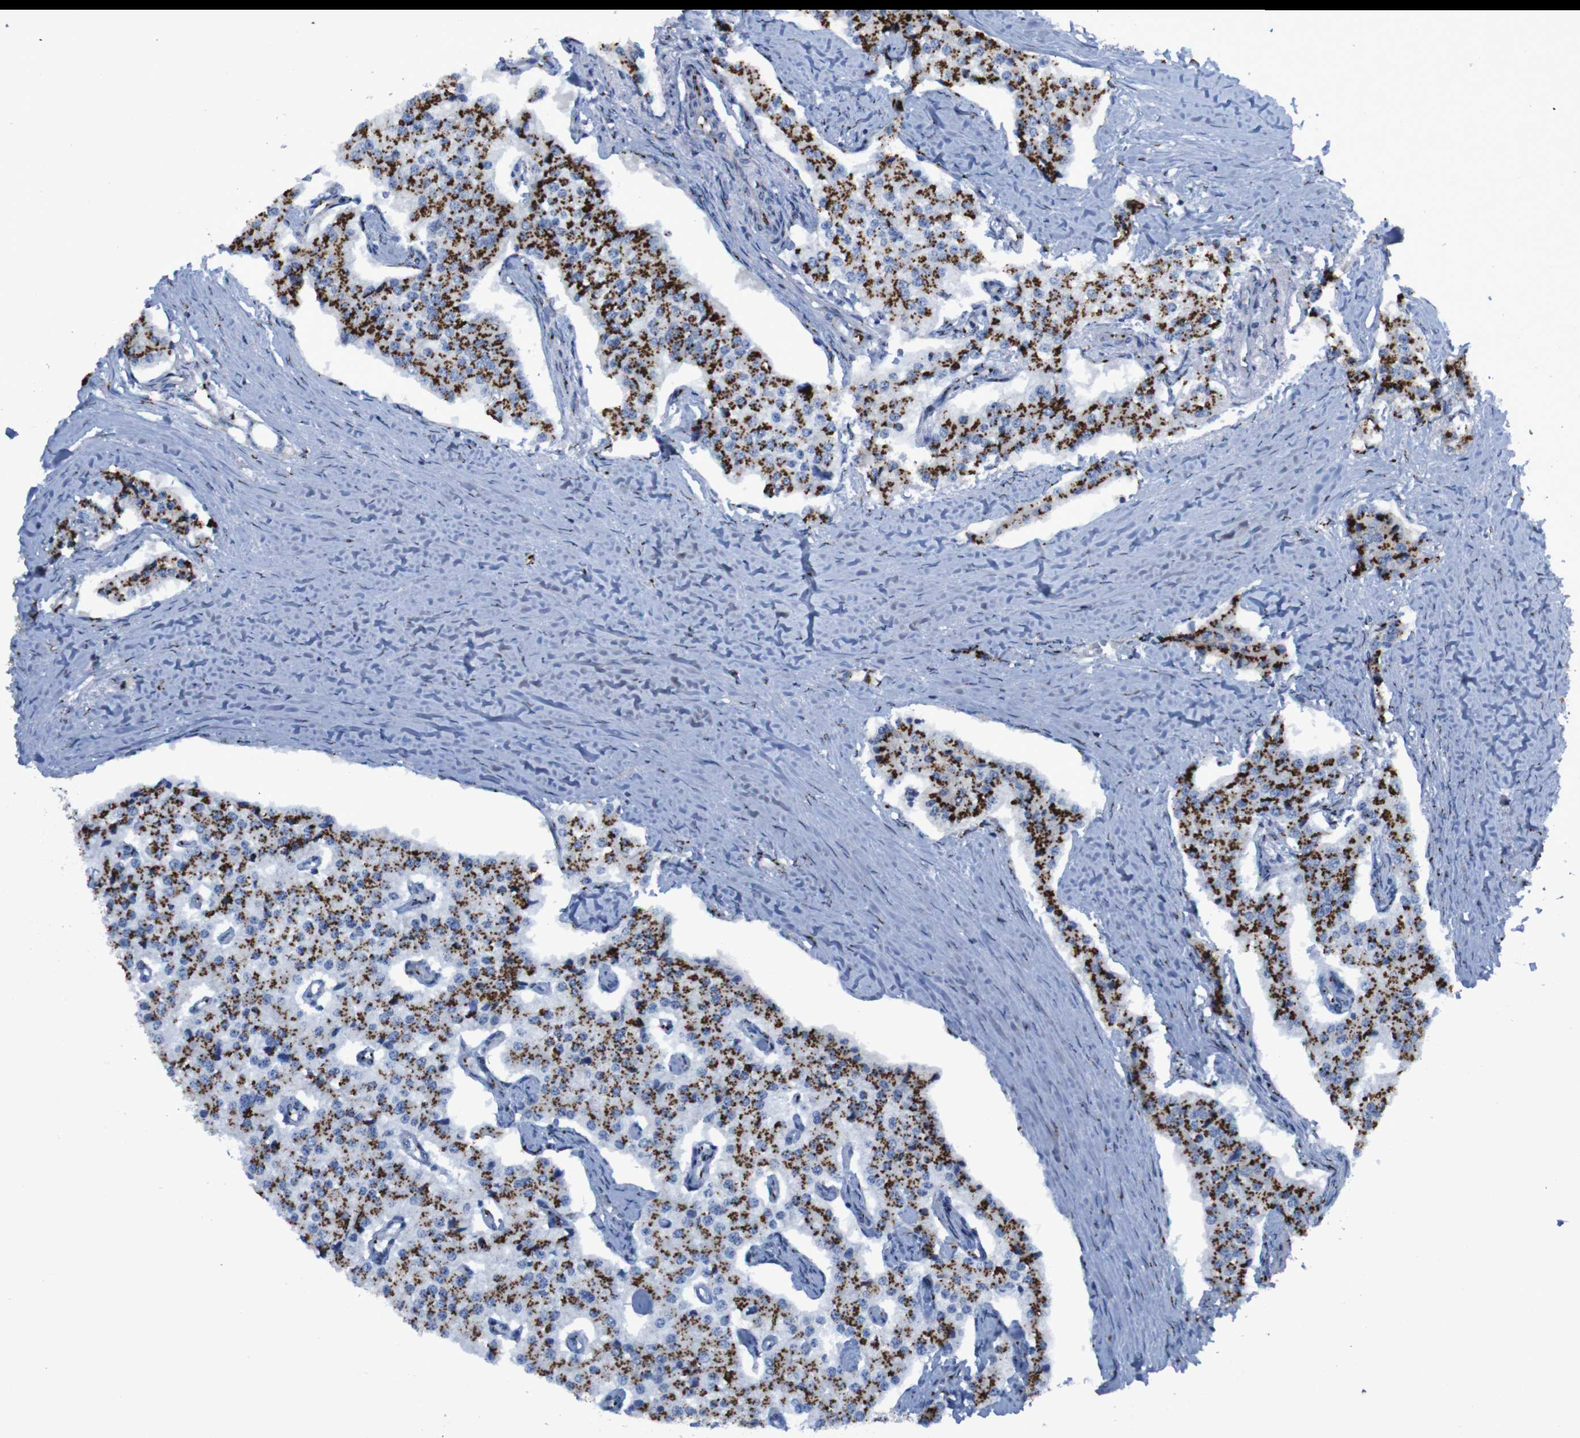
{"staining": {"intensity": "strong", "quantity": ">75%", "location": "cytoplasmic/membranous"}, "tissue": "carcinoid", "cell_type": "Tumor cells", "image_type": "cancer", "snomed": [{"axis": "morphology", "description": "Carcinoid, malignant, NOS"}, {"axis": "topography", "description": "Colon"}], "caption": "Brown immunohistochemical staining in carcinoid shows strong cytoplasmic/membranous staining in about >75% of tumor cells.", "gene": "GOLM1", "patient": {"sex": "female", "age": 52}}